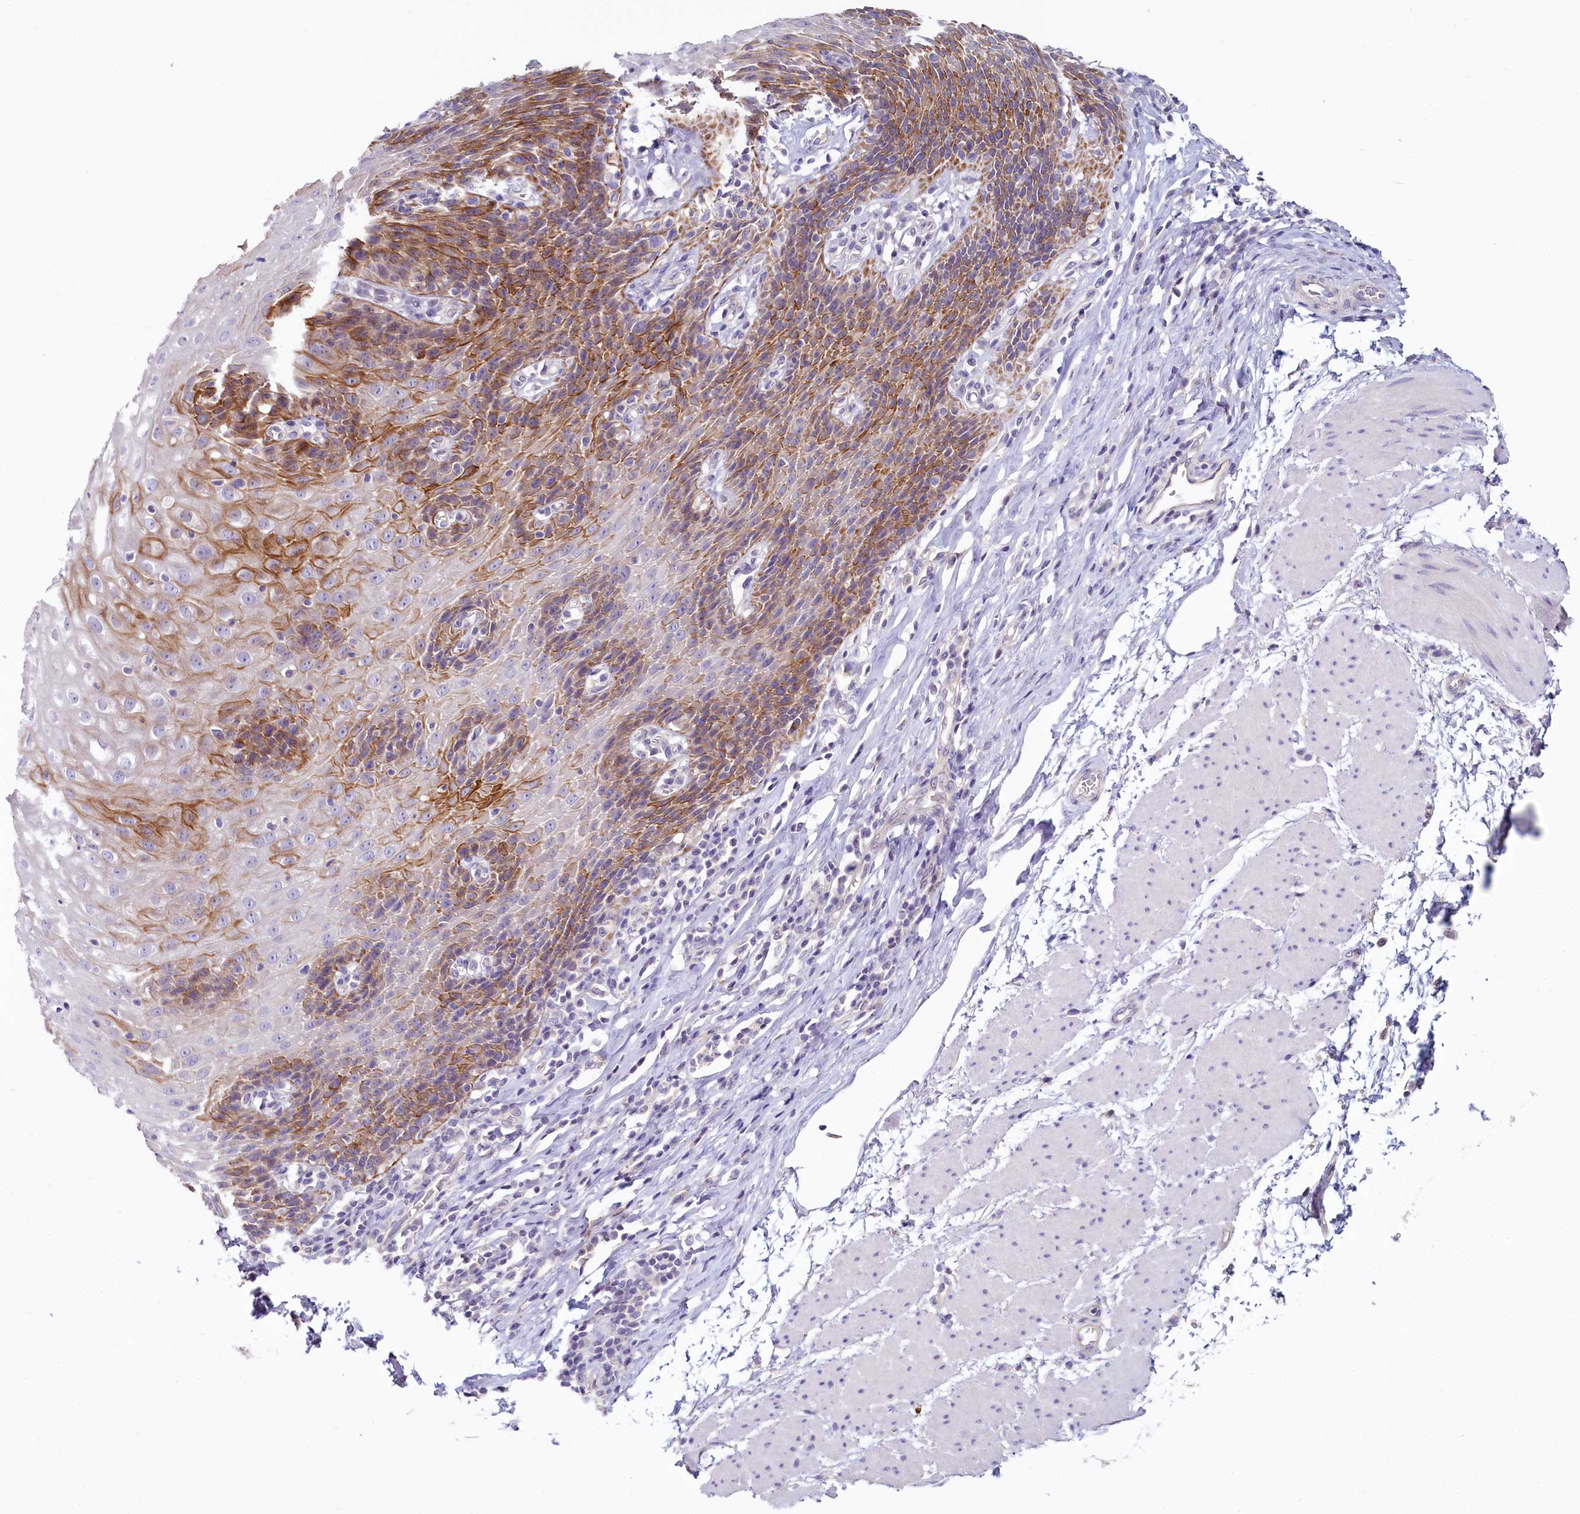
{"staining": {"intensity": "moderate", "quantity": "25%-75%", "location": "cytoplasmic/membranous"}, "tissue": "esophagus", "cell_type": "Squamous epithelial cells", "image_type": "normal", "snomed": [{"axis": "morphology", "description": "Normal tissue, NOS"}, {"axis": "topography", "description": "Esophagus"}], "caption": "Squamous epithelial cells reveal medium levels of moderate cytoplasmic/membranous positivity in about 25%-75% of cells in normal esophagus.", "gene": "PDE6D", "patient": {"sex": "female", "age": 61}}